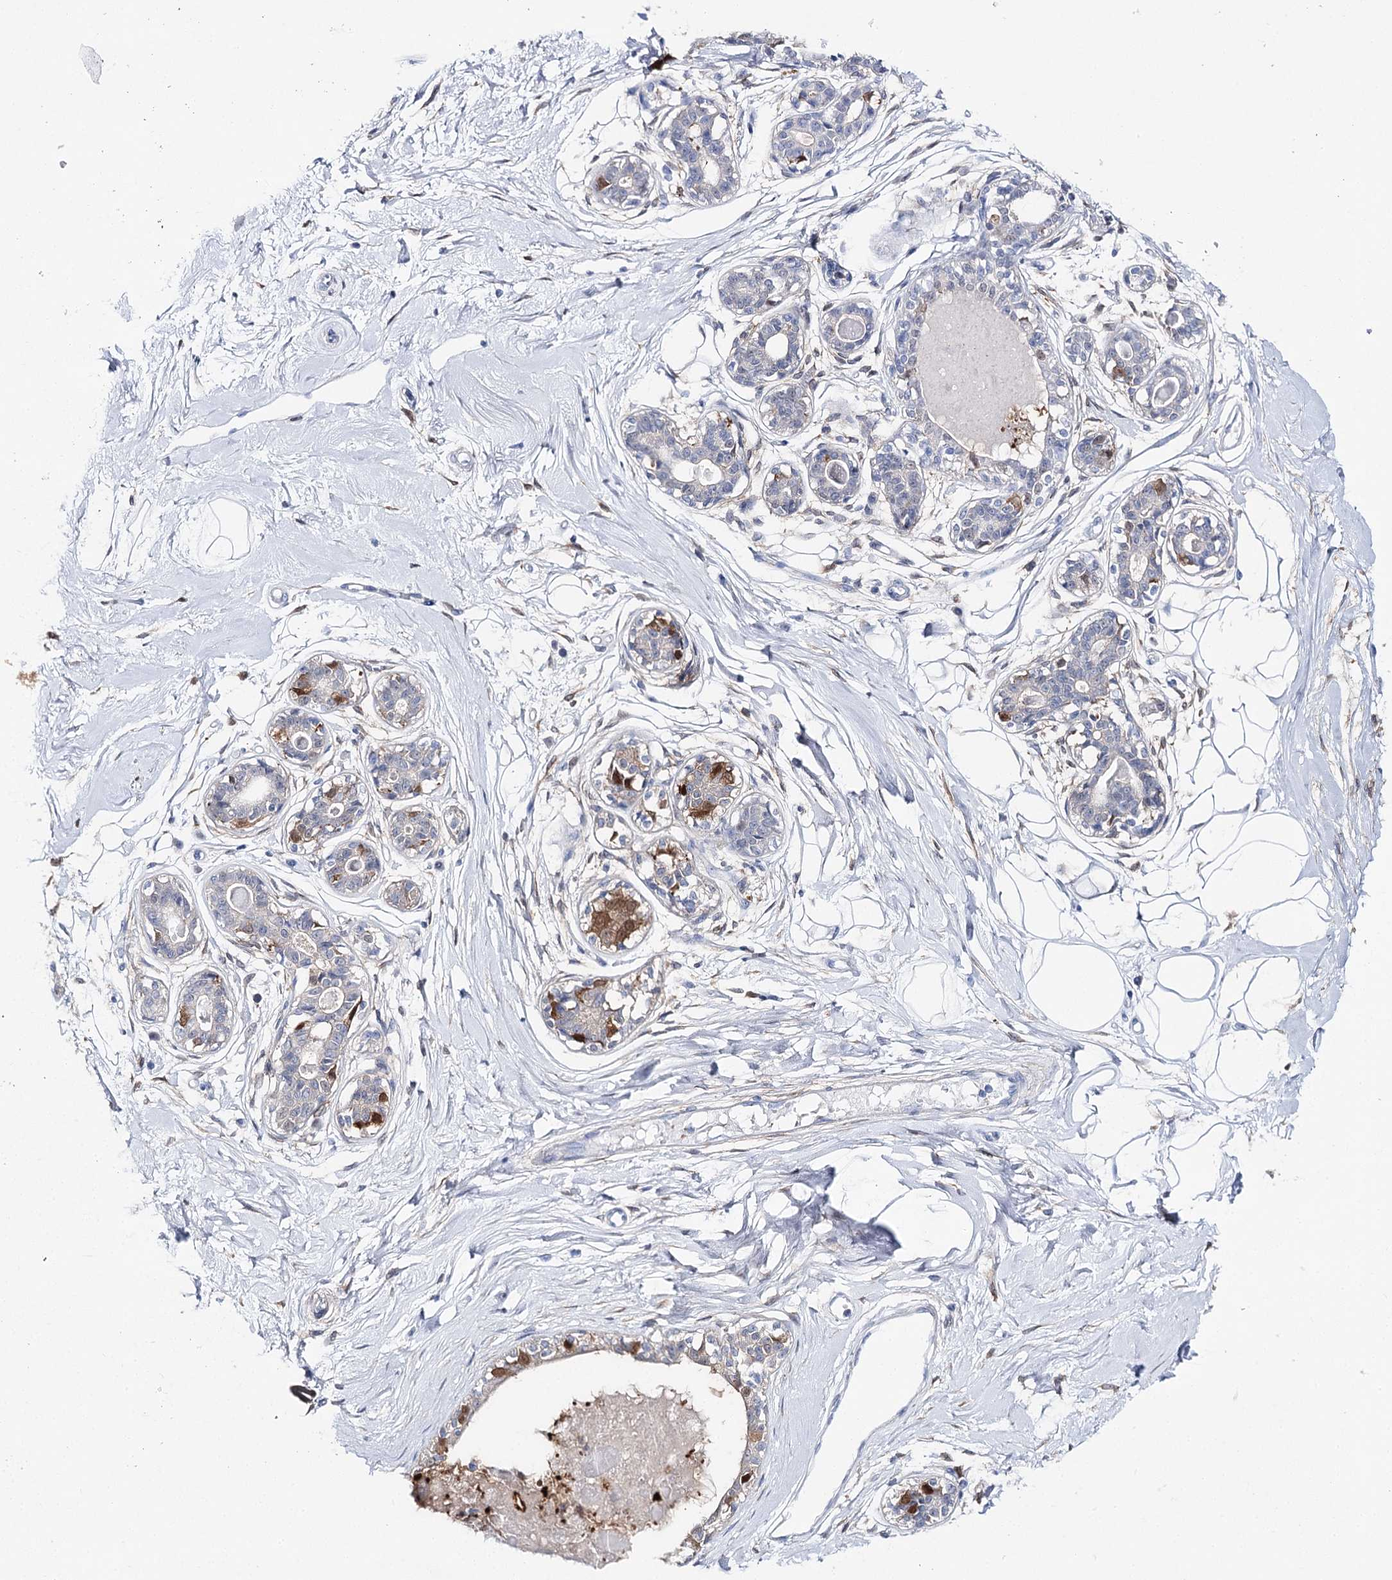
{"staining": {"intensity": "negative", "quantity": "none", "location": "none"}, "tissue": "breast", "cell_type": "Adipocytes", "image_type": "normal", "snomed": [{"axis": "morphology", "description": "Normal tissue, NOS"}, {"axis": "topography", "description": "Breast"}], "caption": "Immunohistochemistry of benign human breast demonstrates no staining in adipocytes.", "gene": "UGDH", "patient": {"sex": "female", "age": 45}}